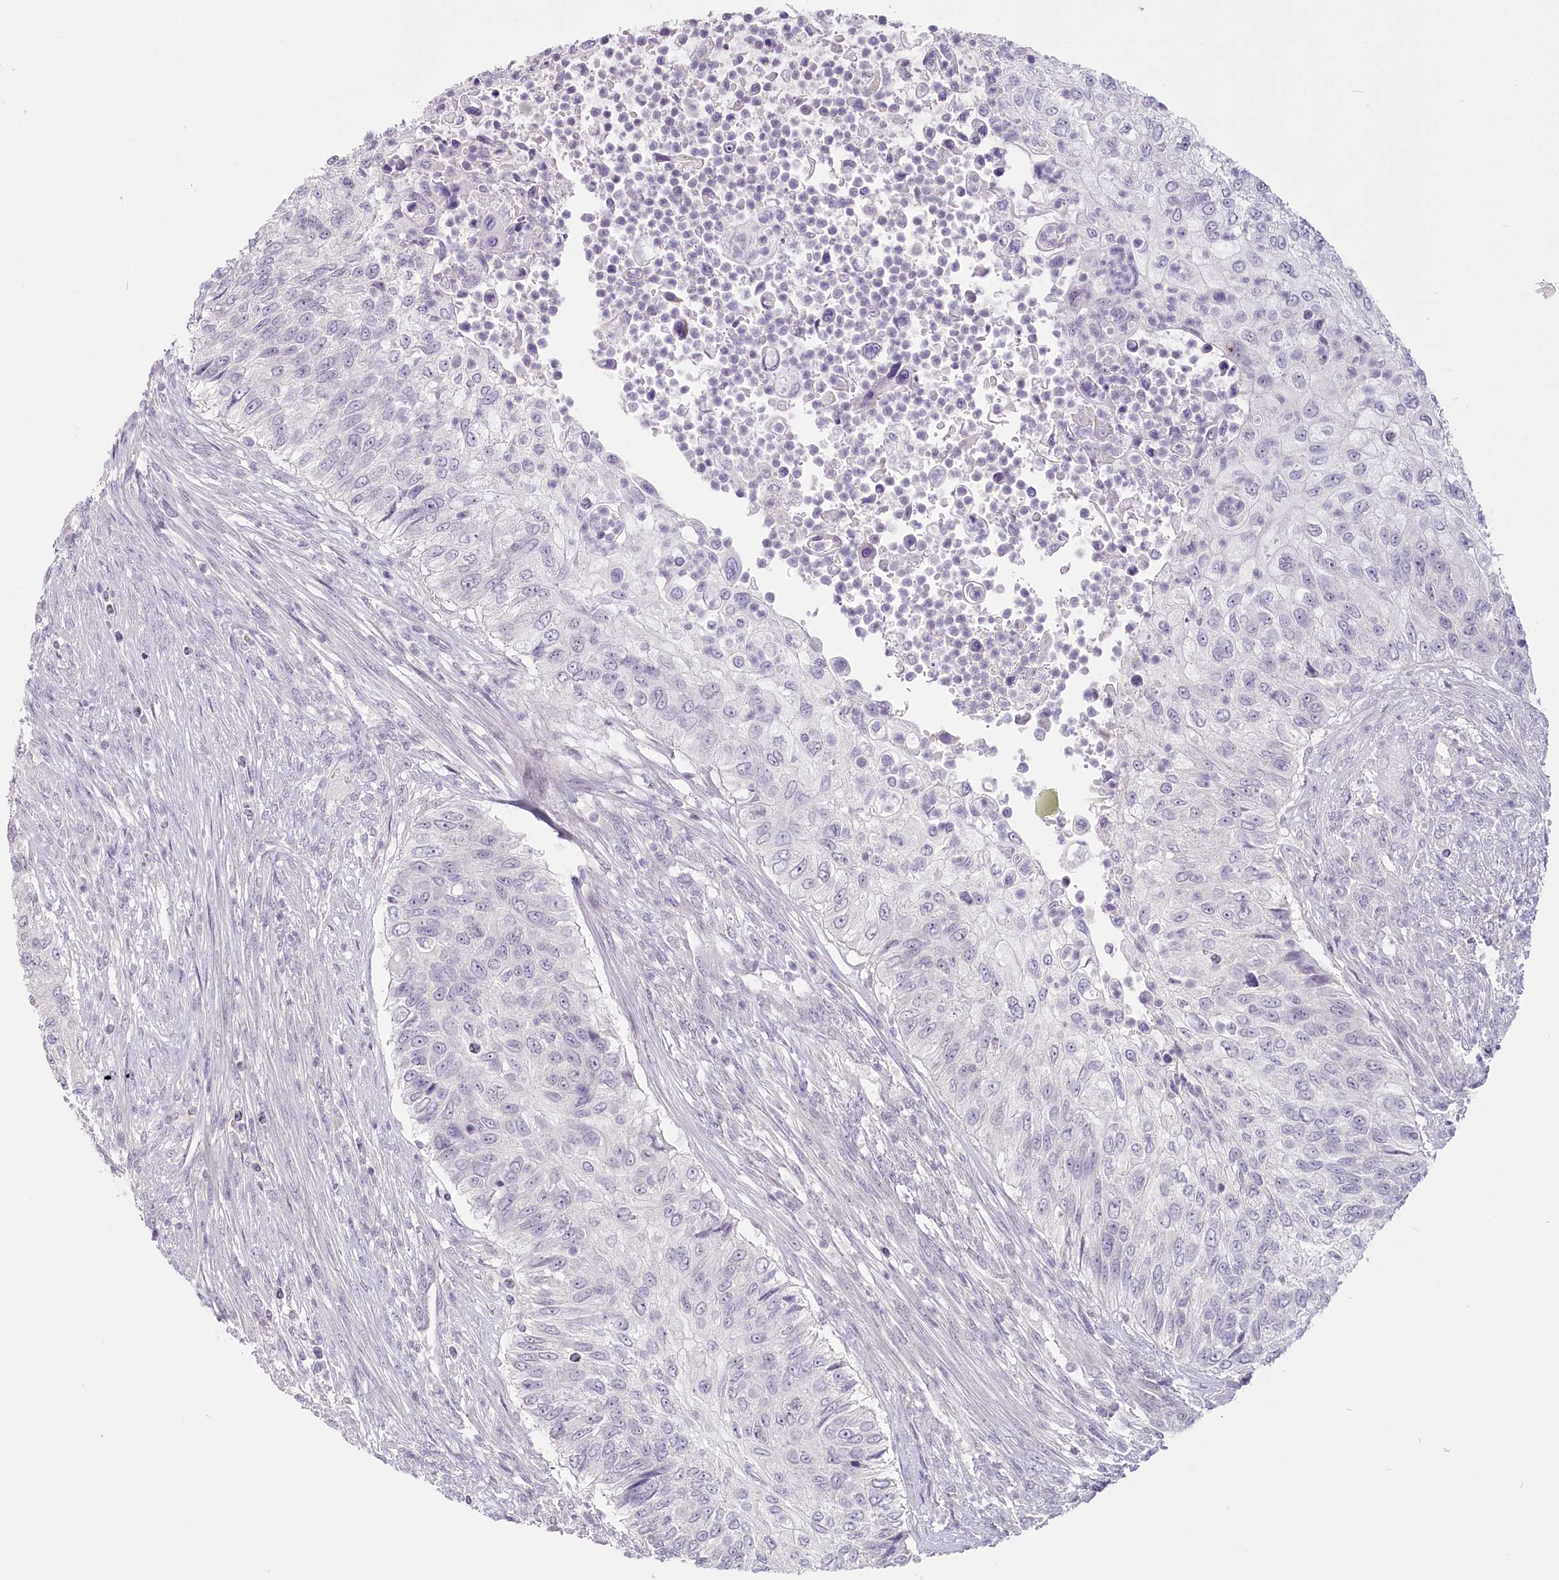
{"staining": {"intensity": "negative", "quantity": "none", "location": "none"}, "tissue": "urothelial cancer", "cell_type": "Tumor cells", "image_type": "cancer", "snomed": [{"axis": "morphology", "description": "Urothelial carcinoma, High grade"}, {"axis": "topography", "description": "Urinary bladder"}], "caption": "A micrograph of human urothelial cancer is negative for staining in tumor cells. The staining was performed using DAB (3,3'-diaminobenzidine) to visualize the protein expression in brown, while the nuclei were stained in blue with hematoxylin (Magnification: 20x).", "gene": "USP11", "patient": {"sex": "female", "age": 60}}